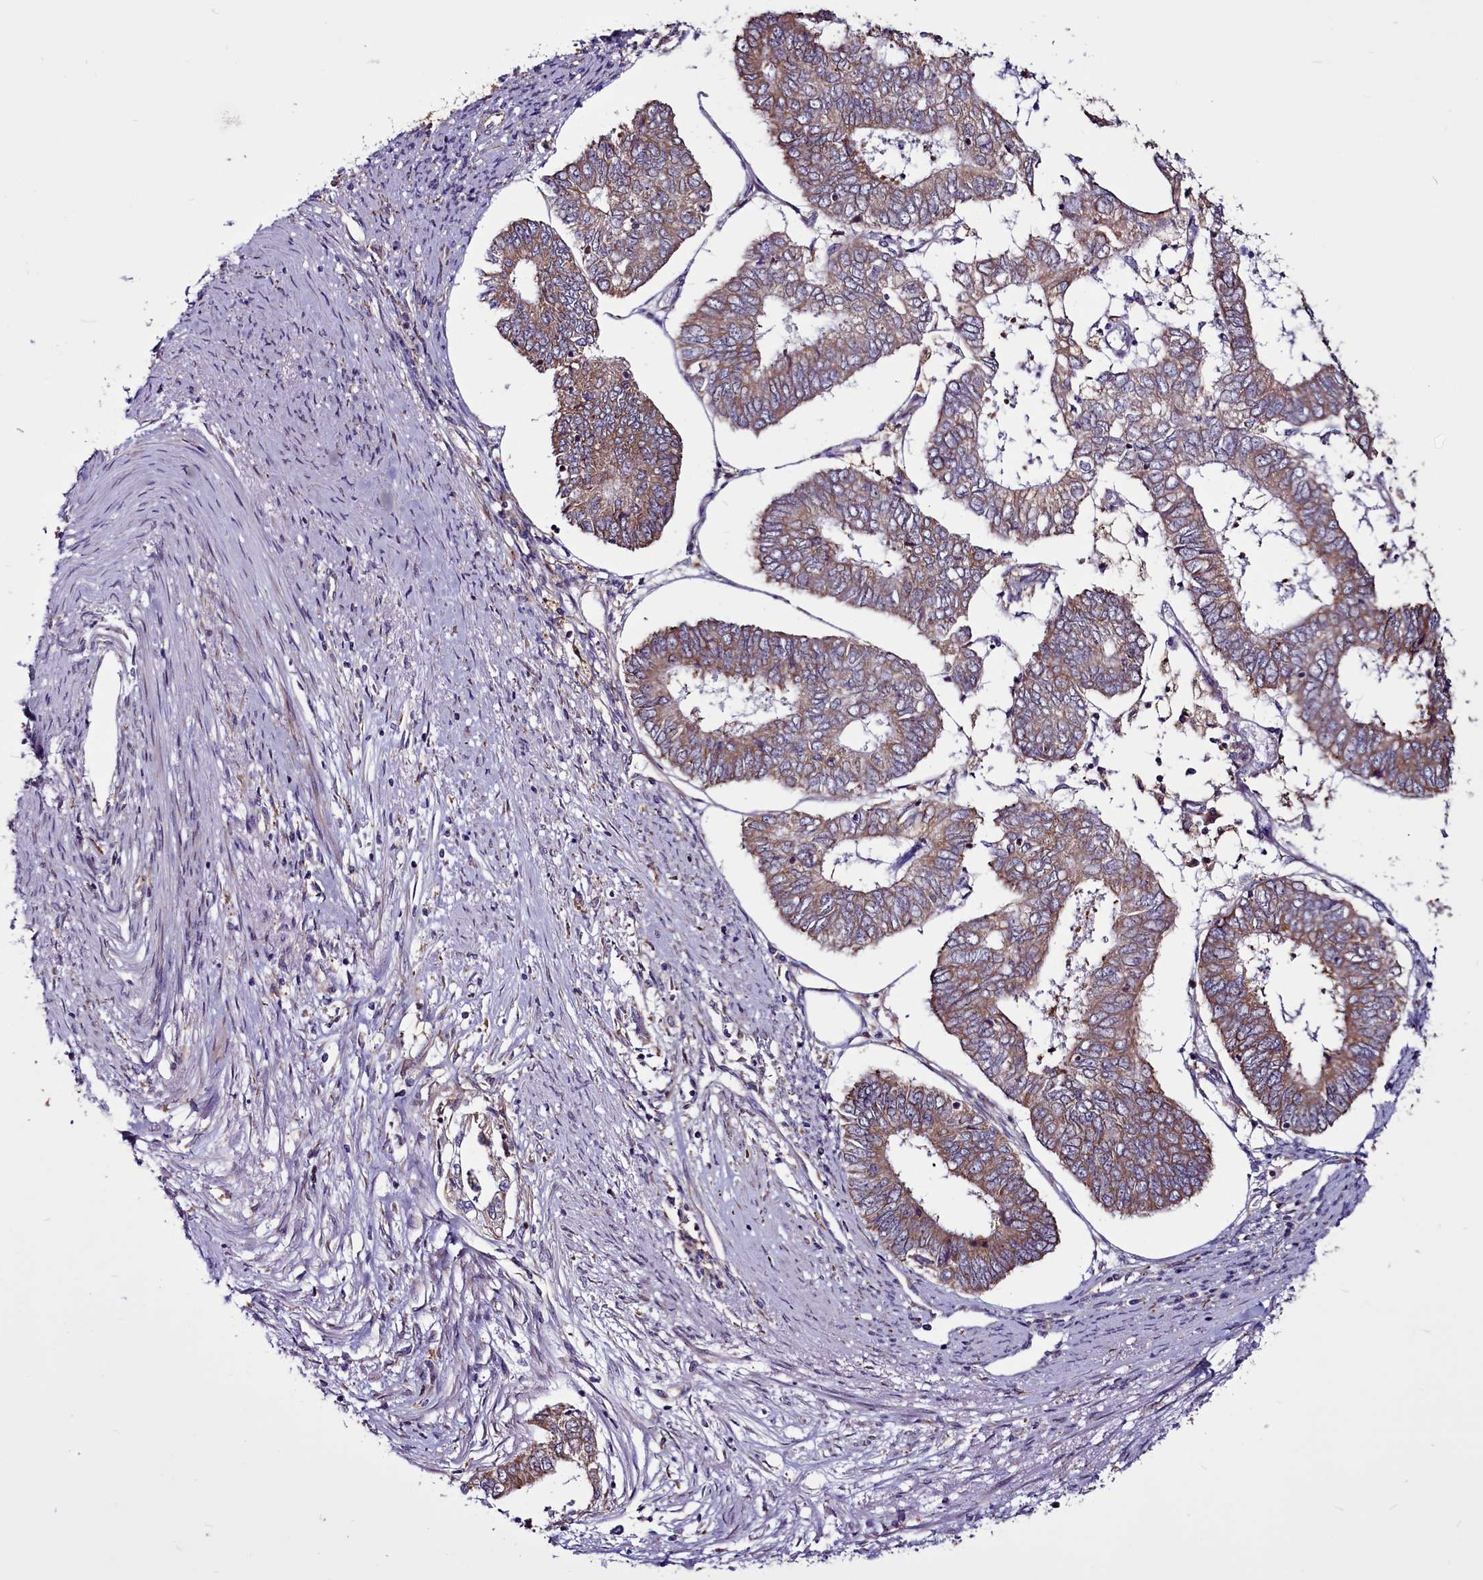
{"staining": {"intensity": "moderate", "quantity": "25%-75%", "location": "cytoplasmic/membranous"}, "tissue": "endometrial cancer", "cell_type": "Tumor cells", "image_type": "cancer", "snomed": [{"axis": "morphology", "description": "Adenocarcinoma, NOS"}, {"axis": "topography", "description": "Endometrium"}], "caption": "Immunohistochemical staining of endometrial adenocarcinoma shows medium levels of moderate cytoplasmic/membranous positivity in about 25%-75% of tumor cells. (DAB (3,3'-diaminobenzidine) IHC with brightfield microscopy, high magnification).", "gene": "MCRIP1", "patient": {"sex": "female", "age": 68}}